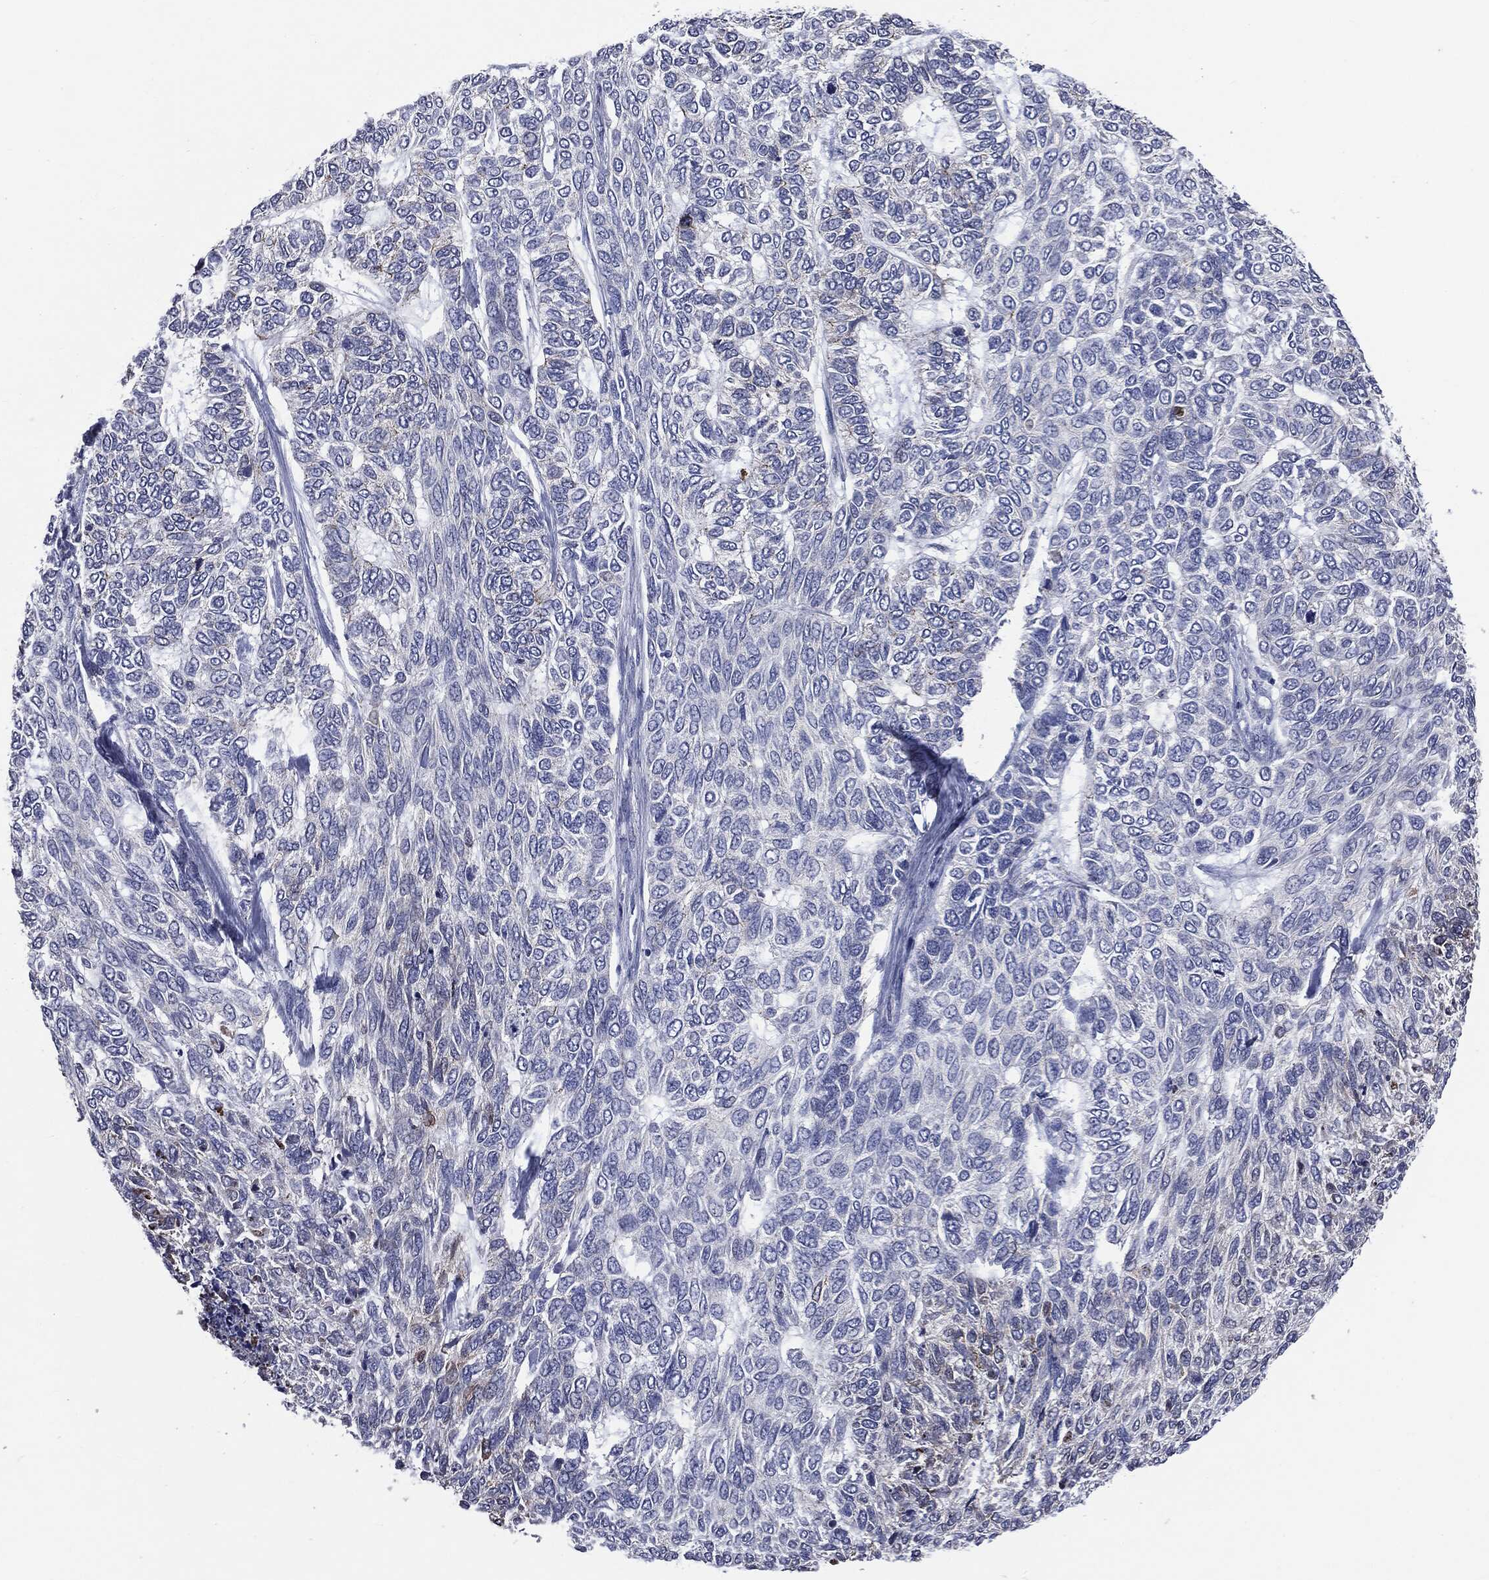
{"staining": {"intensity": "negative", "quantity": "none", "location": "none"}, "tissue": "skin cancer", "cell_type": "Tumor cells", "image_type": "cancer", "snomed": [{"axis": "morphology", "description": "Basal cell carcinoma"}, {"axis": "topography", "description": "Skin"}], "caption": "This is a image of immunohistochemistry (IHC) staining of skin cancer (basal cell carcinoma), which shows no positivity in tumor cells. (DAB (3,3'-diaminobenzidine) immunohistochemistry with hematoxylin counter stain).", "gene": "PTGS2", "patient": {"sex": "female", "age": 65}}